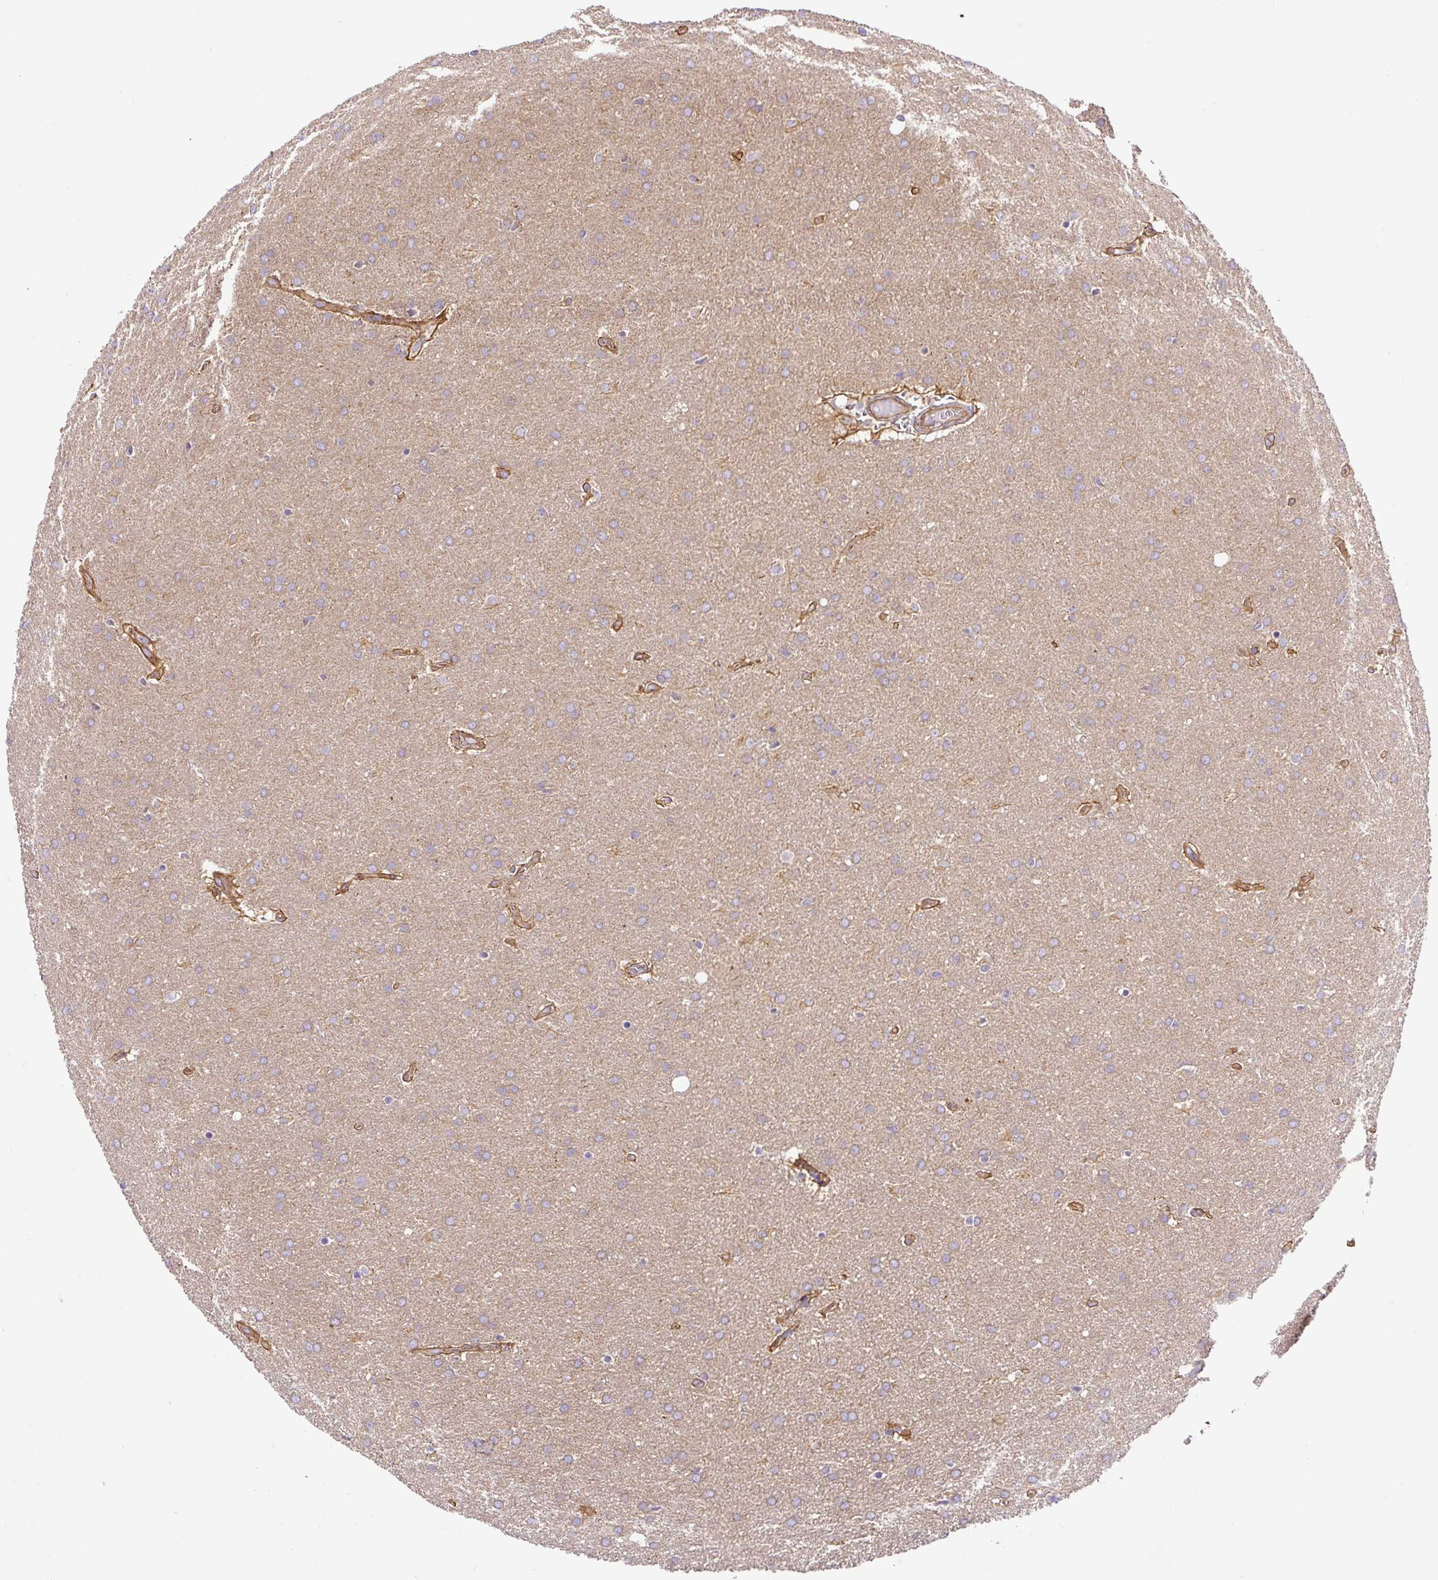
{"staining": {"intensity": "weak", "quantity": ">75%", "location": "cytoplasmic/membranous"}, "tissue": "glioma", "cell_type": "Tumor cells", "image_type": "cancer", "snomed": [{"axis": "morphology", "description": "Glioma, malignant, Low grade"}, {"axis": "topography", "description": "Brain"}], "caption": "Immunohistochemistry histopathology image of neoplastic tissue: glioma stained using immunohistochemistry (IHC) demonstrates low levels of weak protein expression localized specifically in the cytoplasmic/membranous of tumor cells, appearing as a cytoplasmic/membranous brown color.", "gene": "DCTN1", "patient": {"sex": "female", "age": 32}}